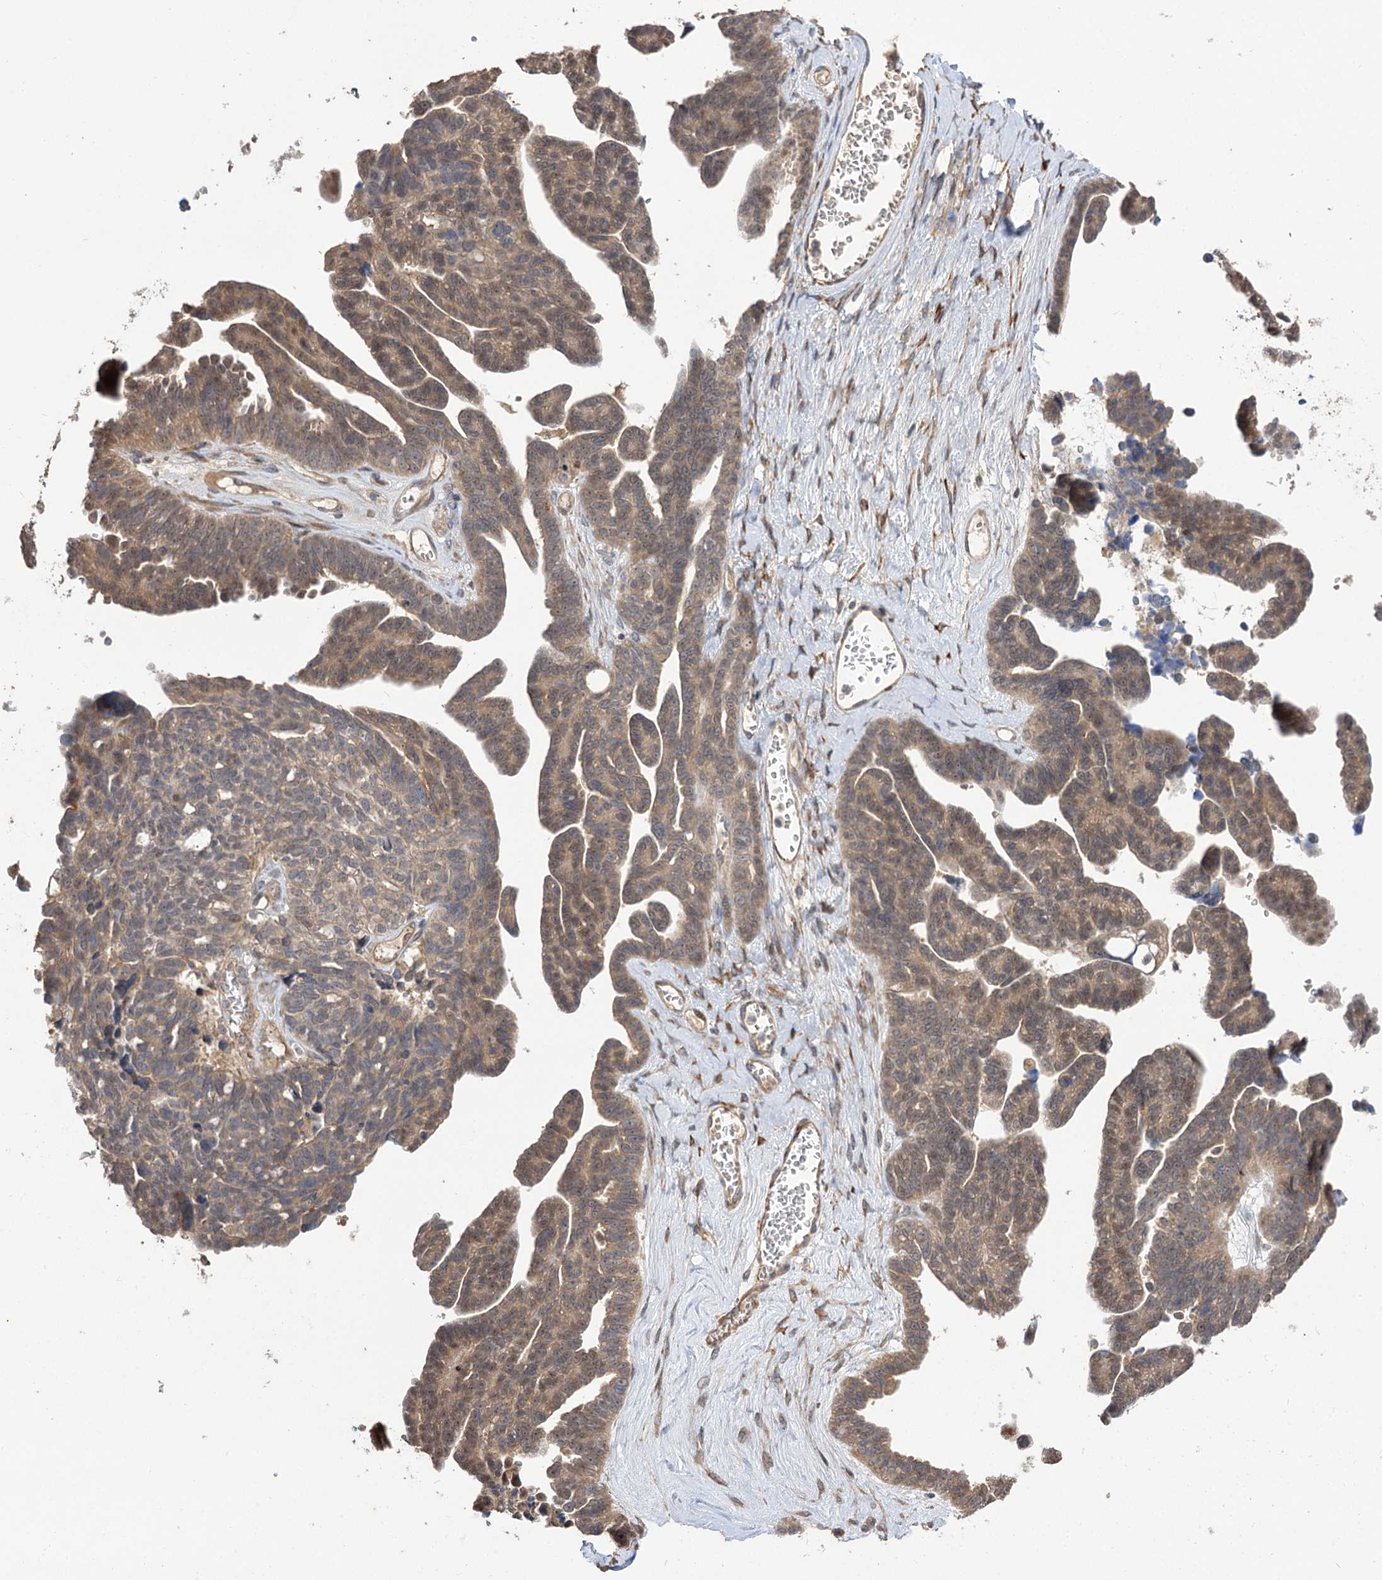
{"staining": {"intensity": "moderate", "quantity": ">75%", "location": "cytoplasmic/membranous,nuclear"}, "tissue": "ovarian cancer", "cell_type": "Tumor cells", "image_type": "cancer", "snomed": [{"axis": "morphology", "description": "Cystadenocarcinoma, serous, NOS"}, {"axis": "topography", "description": "Ovary"}], "caption": "This is an image of immunohistochemistry (IHC) staining of ovarian cancer, which shows moderate positivity in the cytoplasmic/membranous and nuclear of tumor cells.", "gene": "FBXW8", "patient": {"sex": "female", "age": 79}}